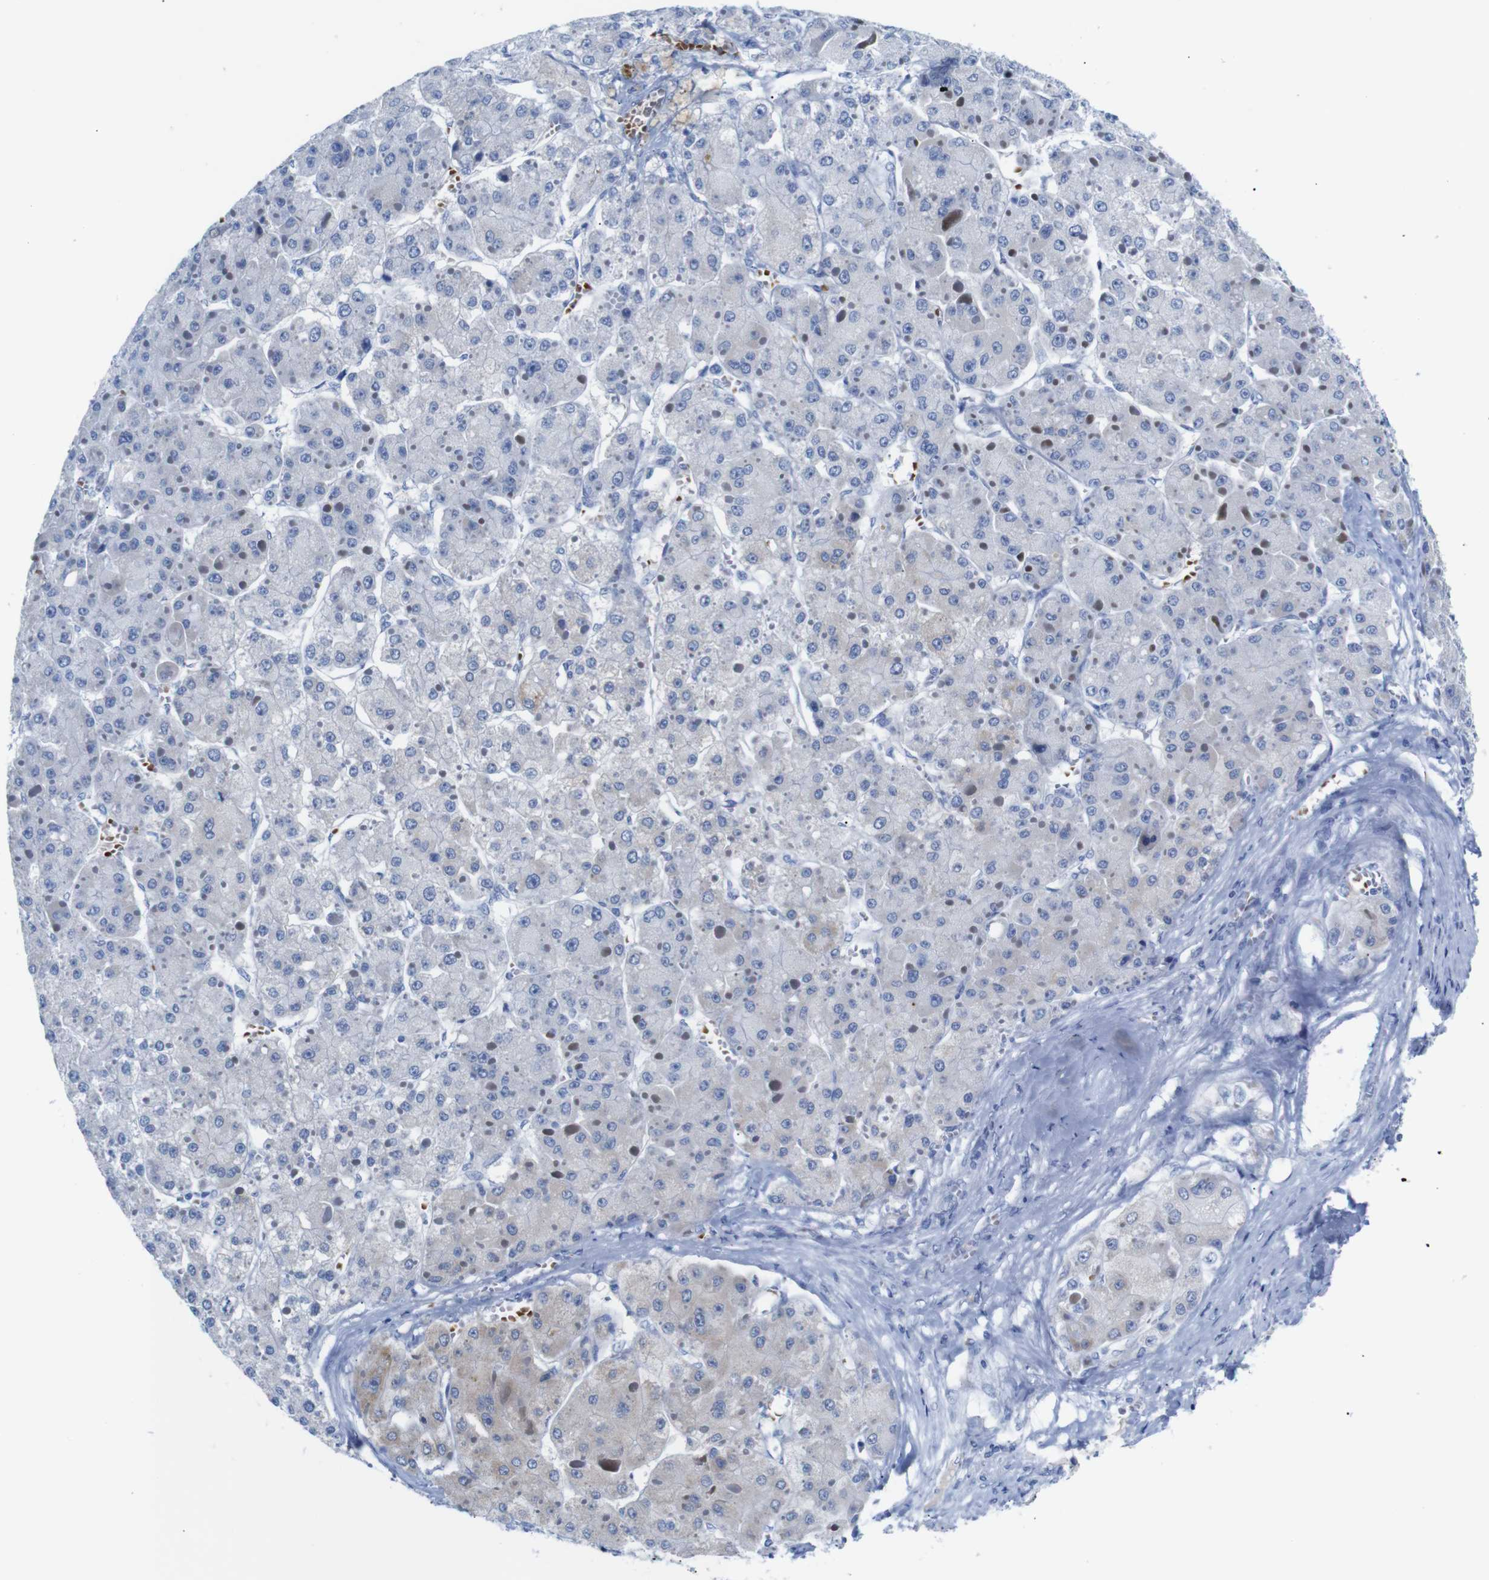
{"staining": {"intensity": "negative", "quantity": "none", "location": "none"}, "tissue": "liver cancer", "cell_type": "Tumor cells", "image_type": "cancer", "snomed": [{"axis": "morphology", "description": "Carcinoma, Hepatocellular, NOS"}, {"axis": "topography", "description": "Liver"}], "caption": "A histopathology image of human liver cancer is negative for staining in tumor cells.", "gene": "ERVMER34-1", "patient": {"sex": "female", "age": 73}}